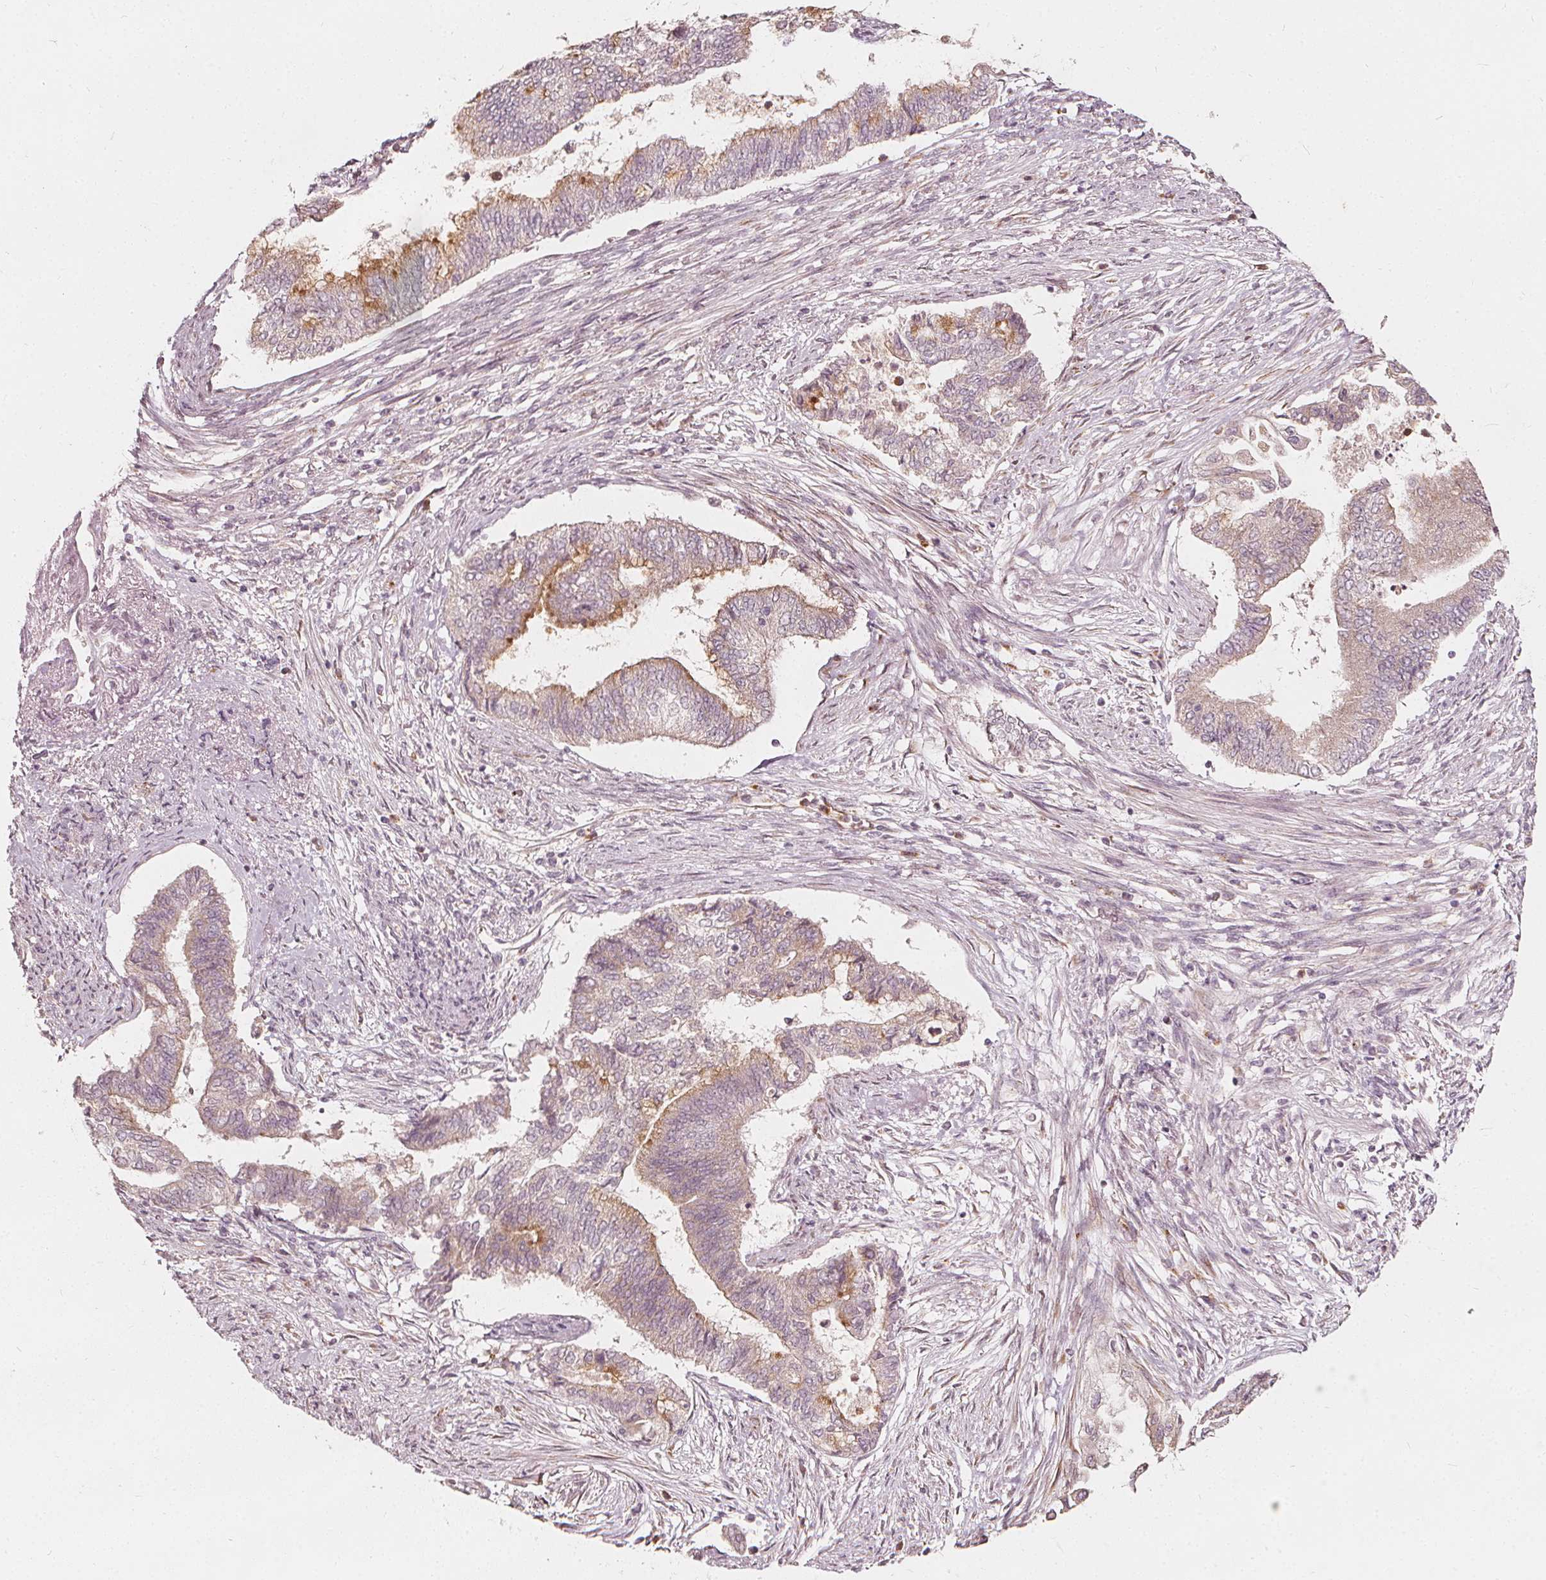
{"staining": {"intensity": "weak", "quantity": "<25%", "location": "cytoplasmic/membranous"}, "tissue": "endometrial cancer", "cell_type": "Tumor cells", "image_type": "cancer", "snomed": [{"axis": "morphology", "description": "Adenocarcinoma, NOS"}, {"axis": "topography", "description": "Endometrium"}], "caption": "Micrograph shows no significant protein expression in tumor cells of endometrial cancer.", "gene": "NPC1L1", "patient": {"sex": "female", "age": 65}}